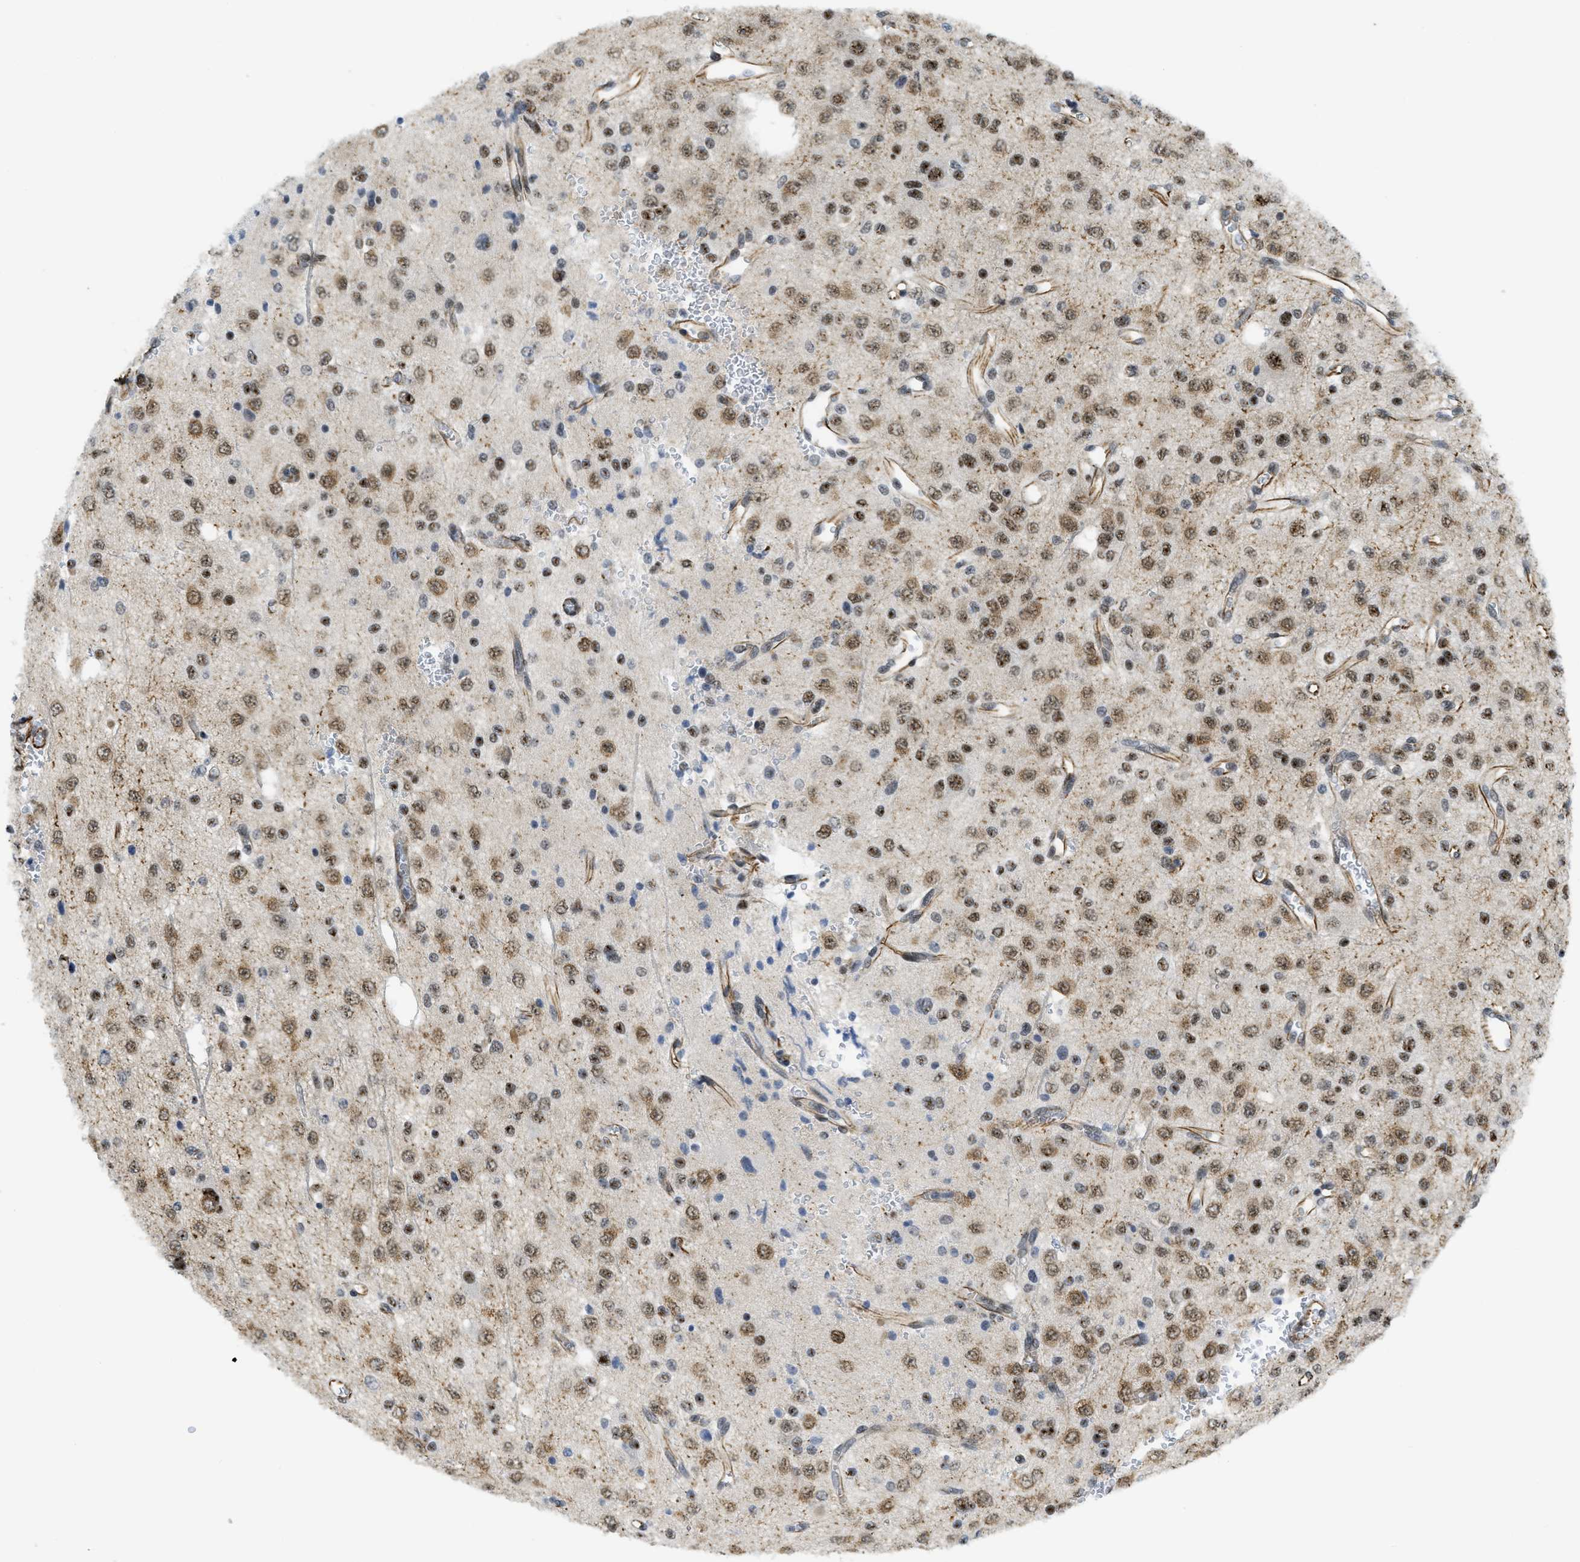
{"staining": {"intensity": "moderate", "quantity": ">75%", "location": "nuclear"}, "tissue": "glioma", "cell_type": "Tumor cells", "image_type": "cancer", "snomed": [{"axis": "morphology", "description": "Glioma, malignant, Low grade"}, {"axis": "topography", "description": "Brain"}], "caption": "Moderate nuclear expression for a protein is seen in about >75% of tumor cells of glioma using IHC.", "gene": "LRRC8B", "patient": {"sex": "male", "age": 38}}